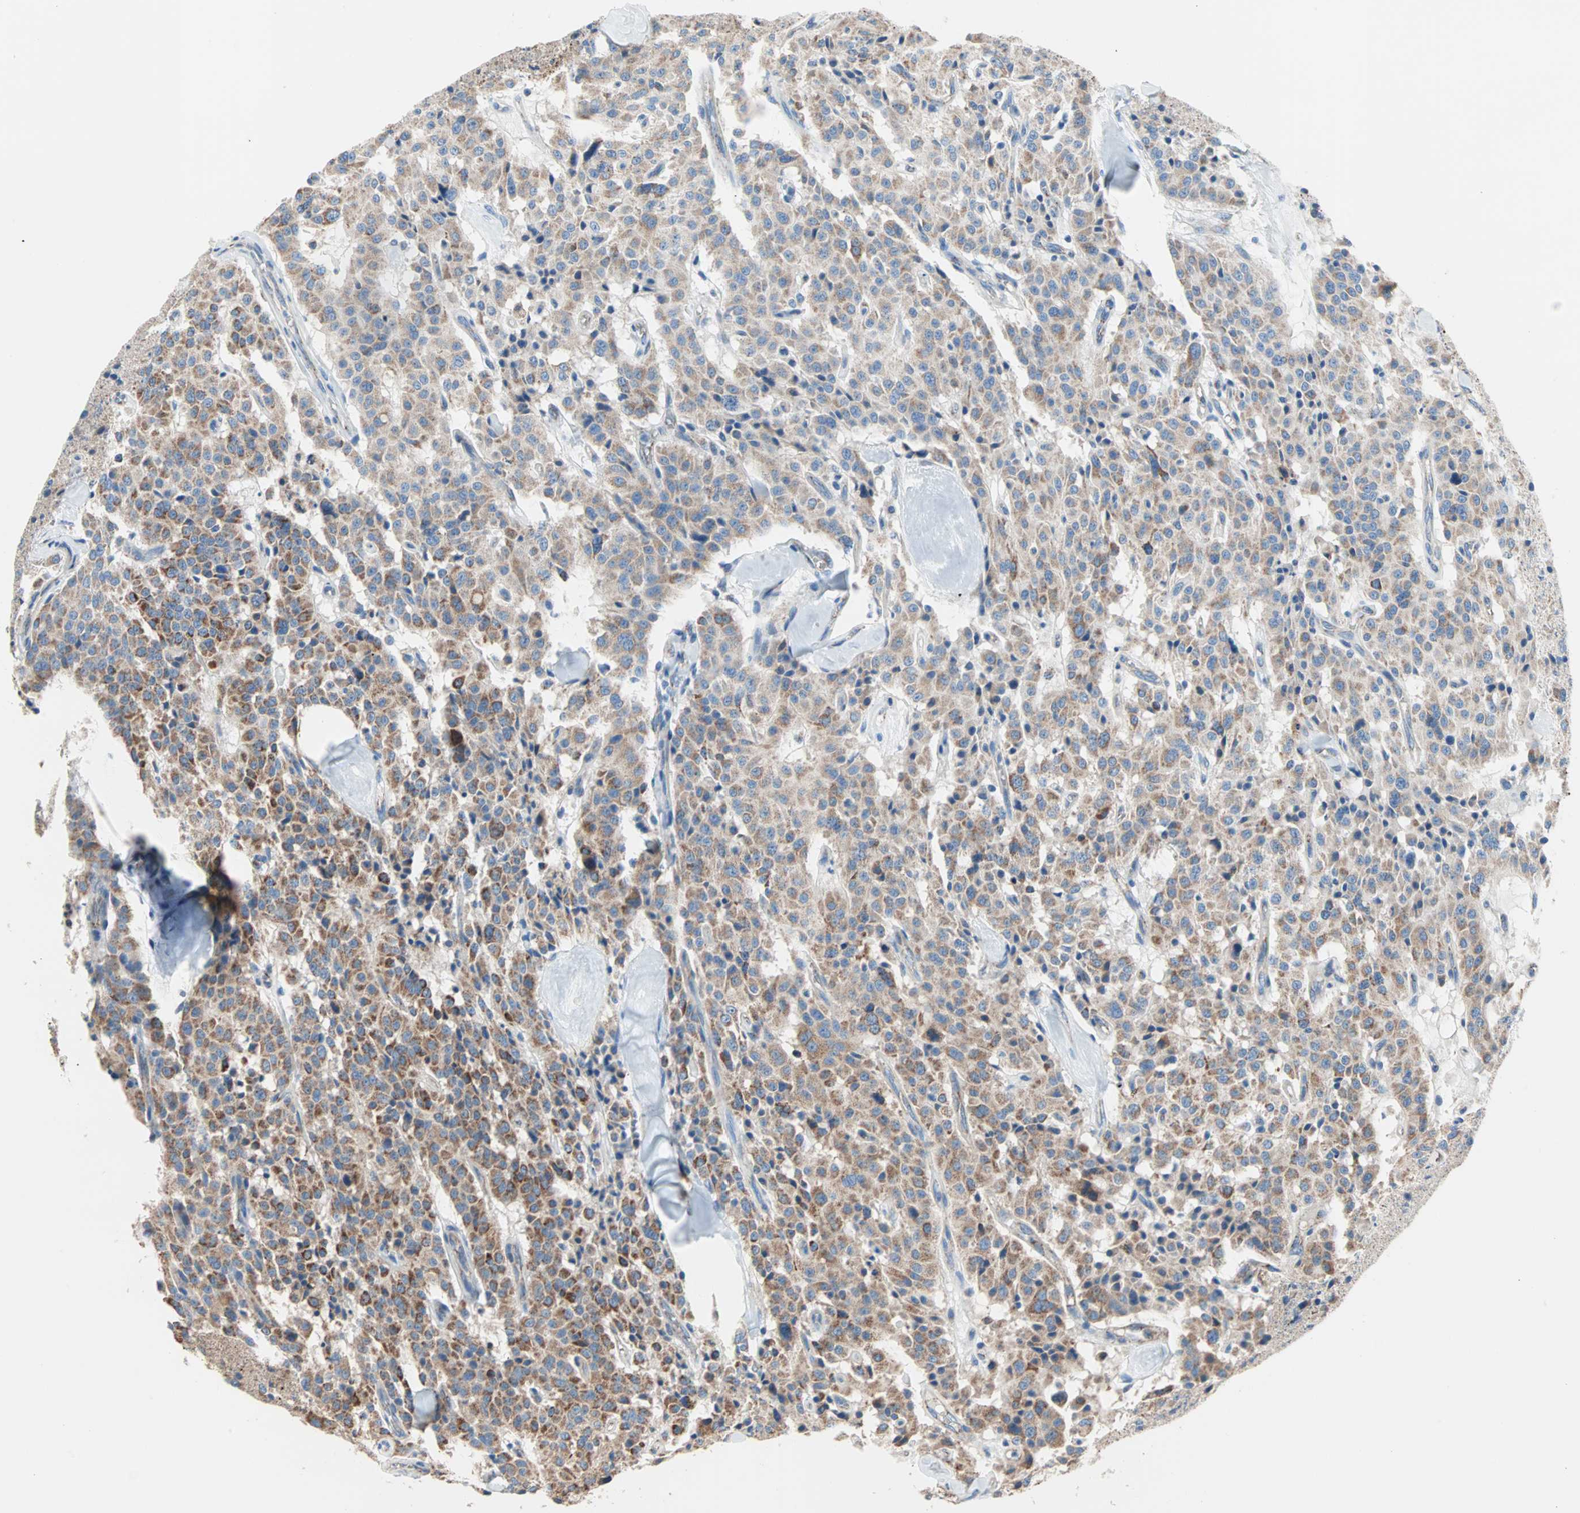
{"staining": {"intensity": "moderate", "quantity": ">75%", "location": "cytoplasmic/membranous"}, "tissue": "carcinoid", "cell_type": "Tumor cells", "image_type": "cancer", "snomed": [{"axis": "morphology", "description": "Carcinoid, malignant, NOS"}, {"axis": "topography", "description": "Lung"}], "caption": "Carcinoid stained with DAB (3,3'-diaminobenzidine) immunohistochemistry displays medium levels of moderate cytoplasmic/membranous positivity in approximately >75% of tumor cells. (DAB (3,3'-diaminobenzidine) IHC with brightfield microscopy, high magnification).", "gene": "TST", "patient": {"sex": "male", "age": 30}}